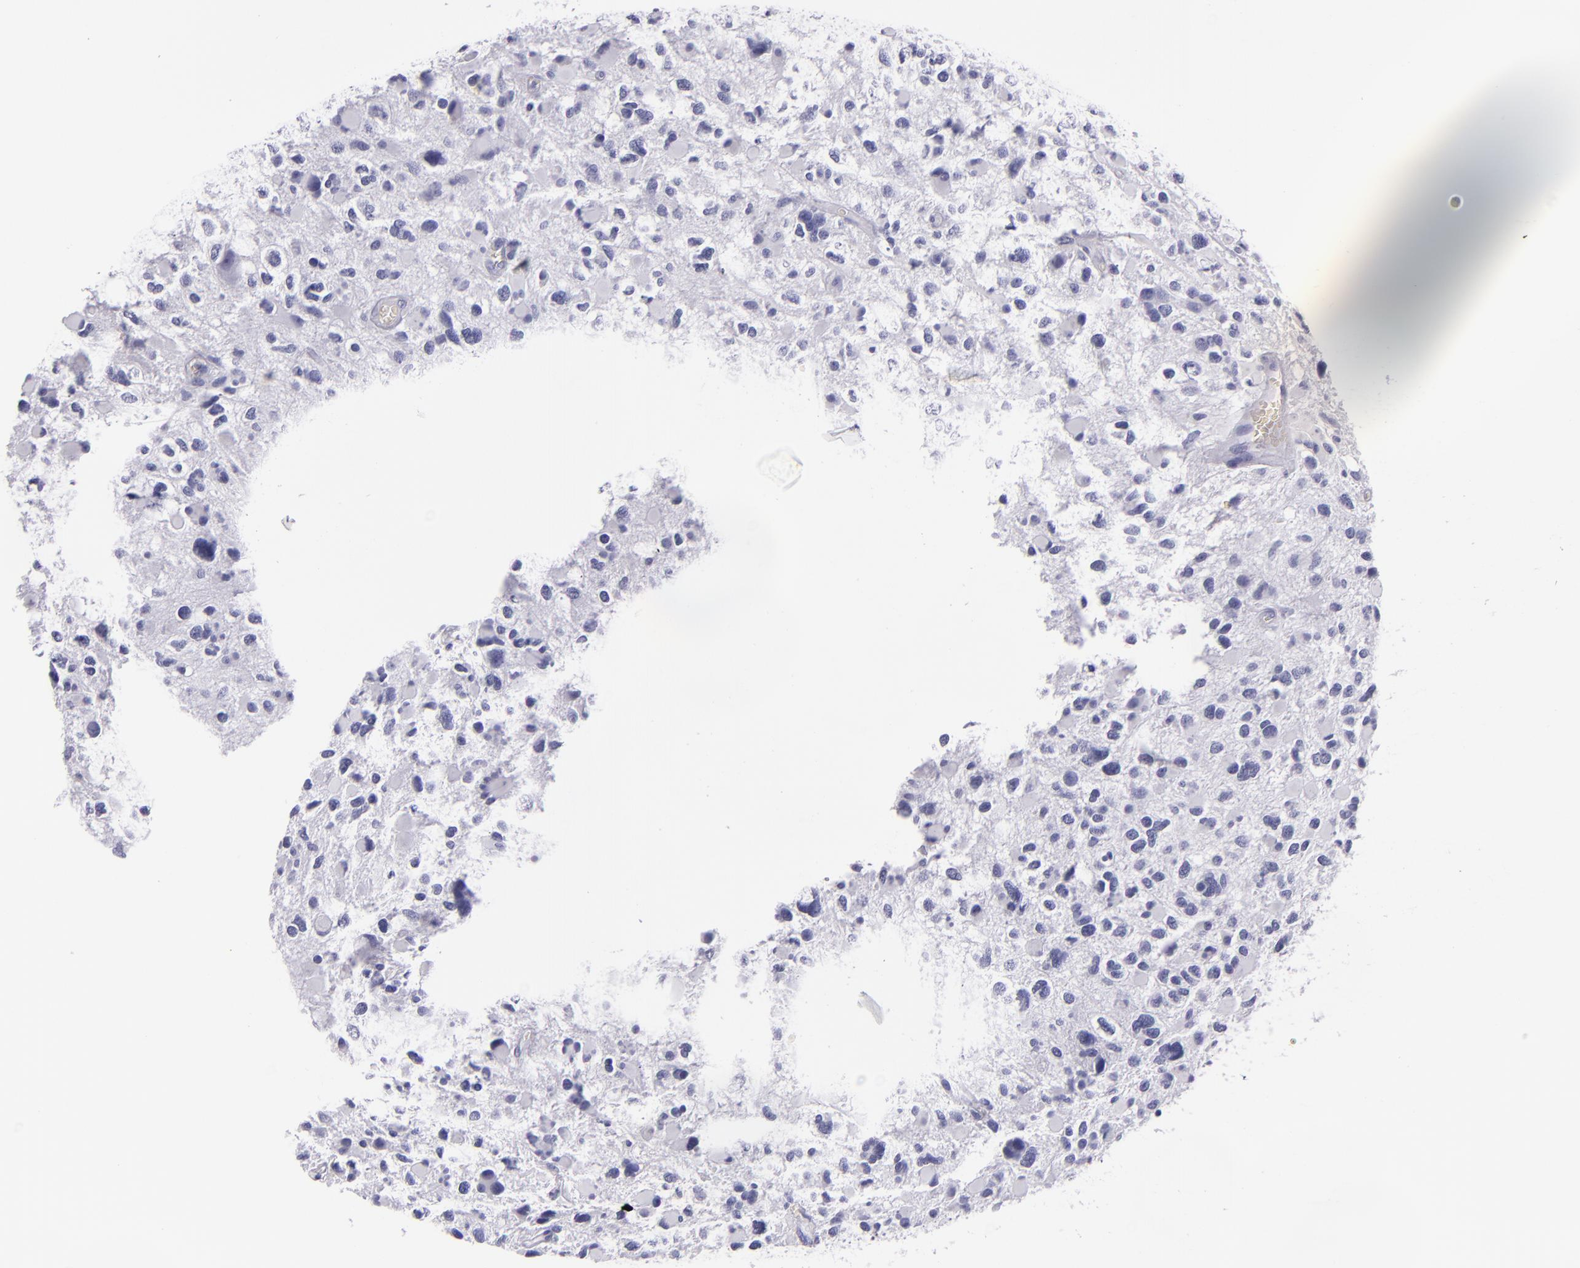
{"staining": {"intensity": "negative", "quantity": "none", "location": "none"}, "tissue": "glioma", "cell_type": "Tumor cells", "image_type": "cancer", "snomed": [{"axis": "morphology", "description": "Glioma, malignant, High grade"}, {"axis": "topography", "description": "Brain"}], "caption": "There is no significant staining in tumor cells of malignant glioma (high-grade).", "gene": "CR2", "patient": {"sex": "female", "age": 37}}